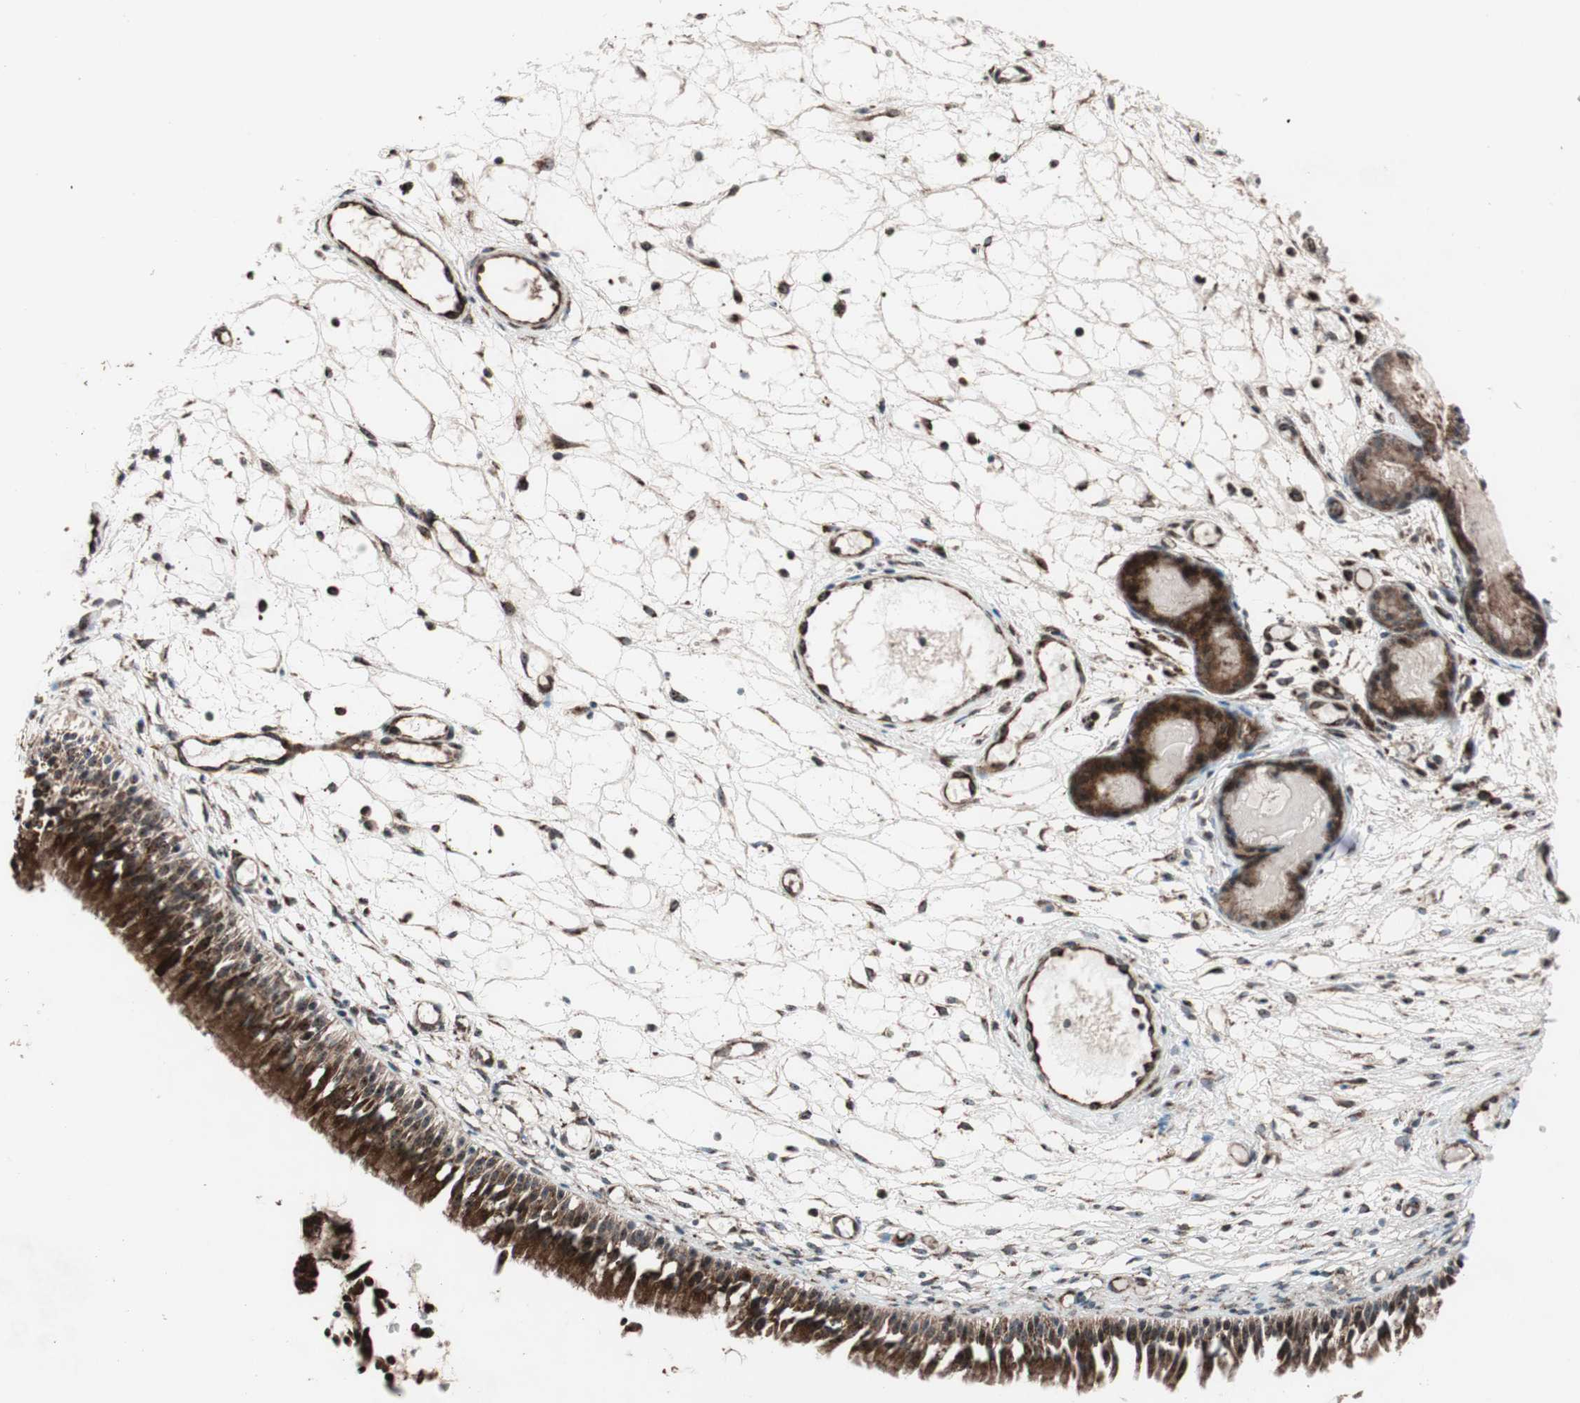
{"staining": {"intensity": "strong", "quantity": ">75%", "location": "cytoplasmic/membranous"}, "tissue": "nasopharynx", "cell_type": "Respiratory epithelial cells", "image_type": "normal", "snomed": [{"axis": "morphology", "description": "Normal tissue, NOS"}, {"axis": "topography", "description": "Nasopharynx"}], "caption": "An immunohistochemistry (IHC) photomicrograph of normal tissue is shown. Protein staining in brown highlights strong cytoplasmic/membranous positivity in nasopharynx within respiratory epithelial cells. (DAB IHC with brightfield microscopy, high magnification).", "gene": "CCL14", "patient": {"sex": "female", "age": 54}}